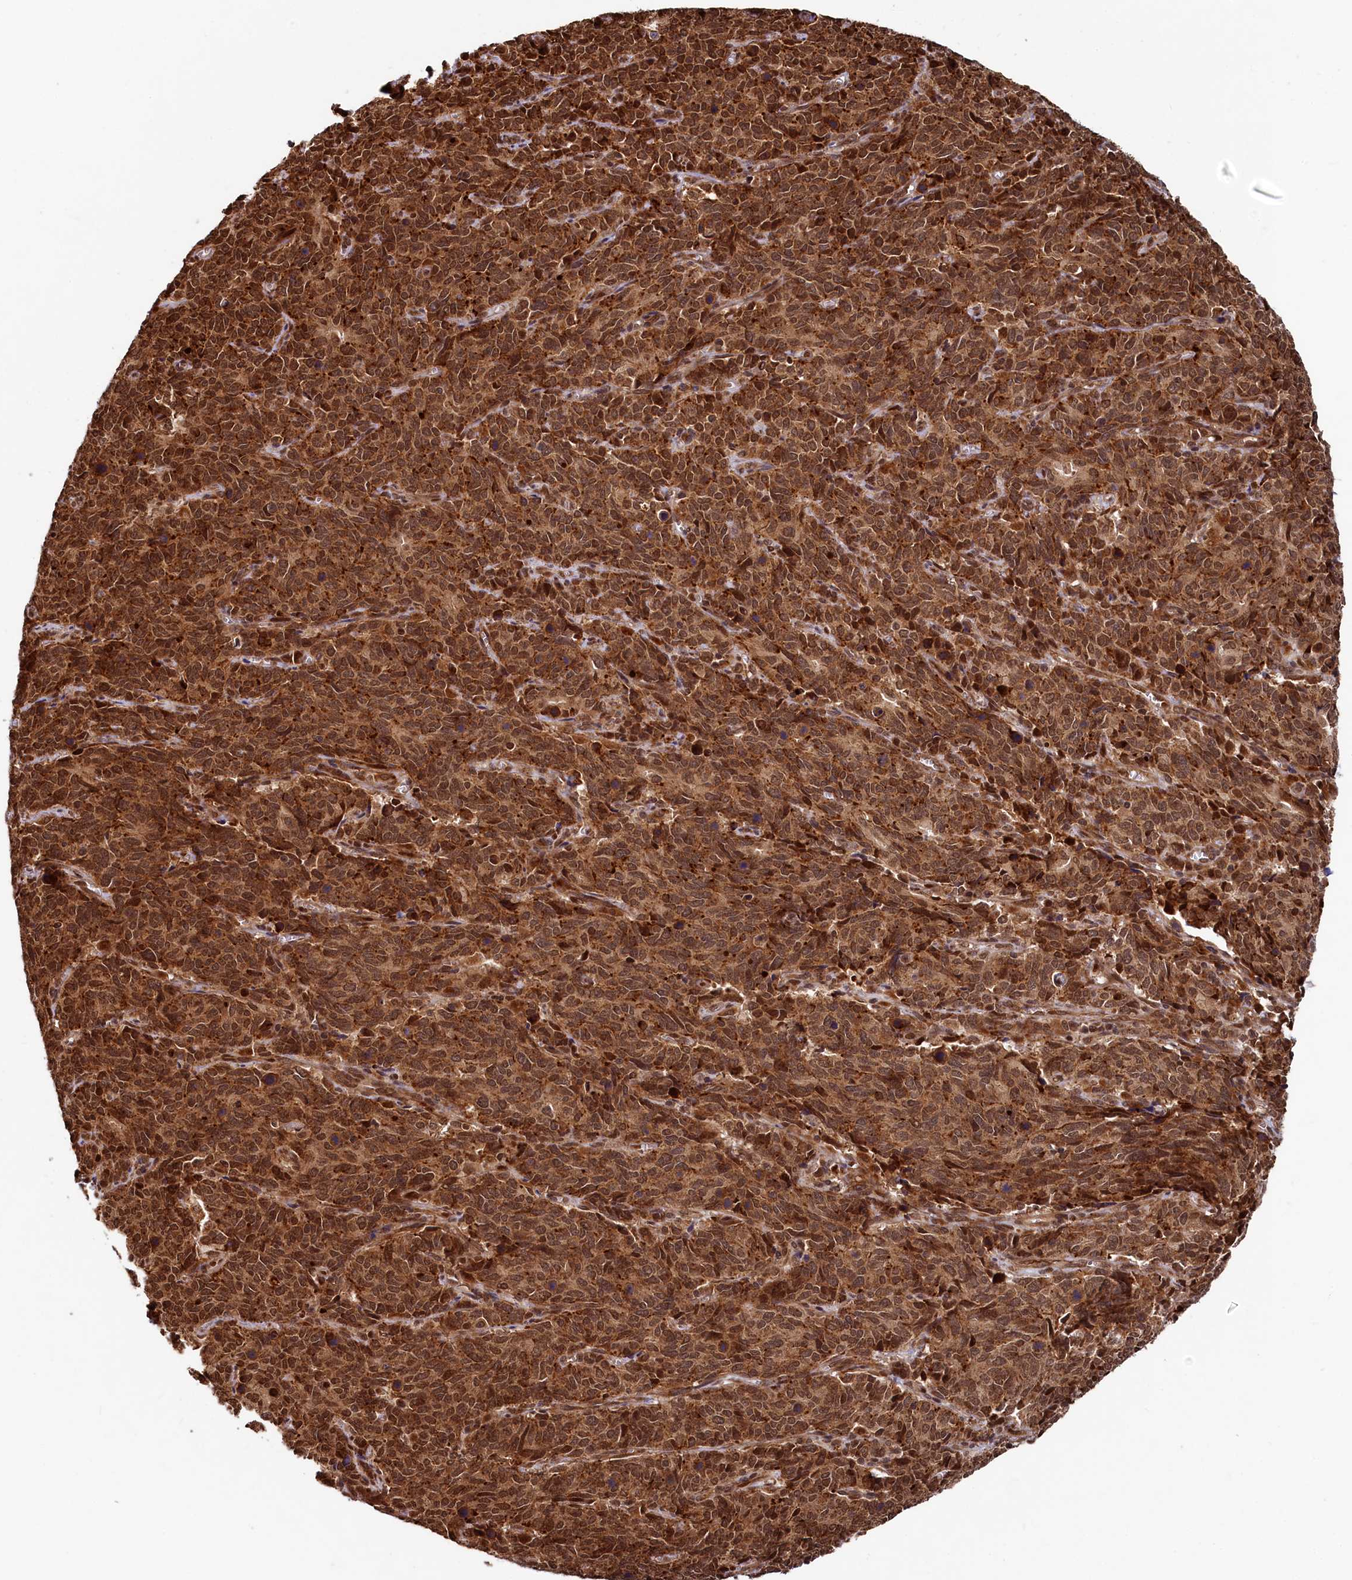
{"staining": {"intensity": "strong", "quantity": ">75%", "location": "cytoplasmic/membranous,nuclear"}, "tissue": "cervical cancer", "cell_type": "Tumor cells", "image_type": "cancer", "snomed": [{"axis": "morphology", "description": "Squamous cell carcinoma, NOS"}, {"axis": "topography", "description": "Cervix"}], "caption": "Approximately >75% of tumor cells in human cervical squamous cell carcinoma exhibit strong cytoplasmic/membranous and nuclear protein staining as visualized by brown immunohistochemical staining.", "gene": "TRIM23", "patient": {"sex": "female", "age": 60}}